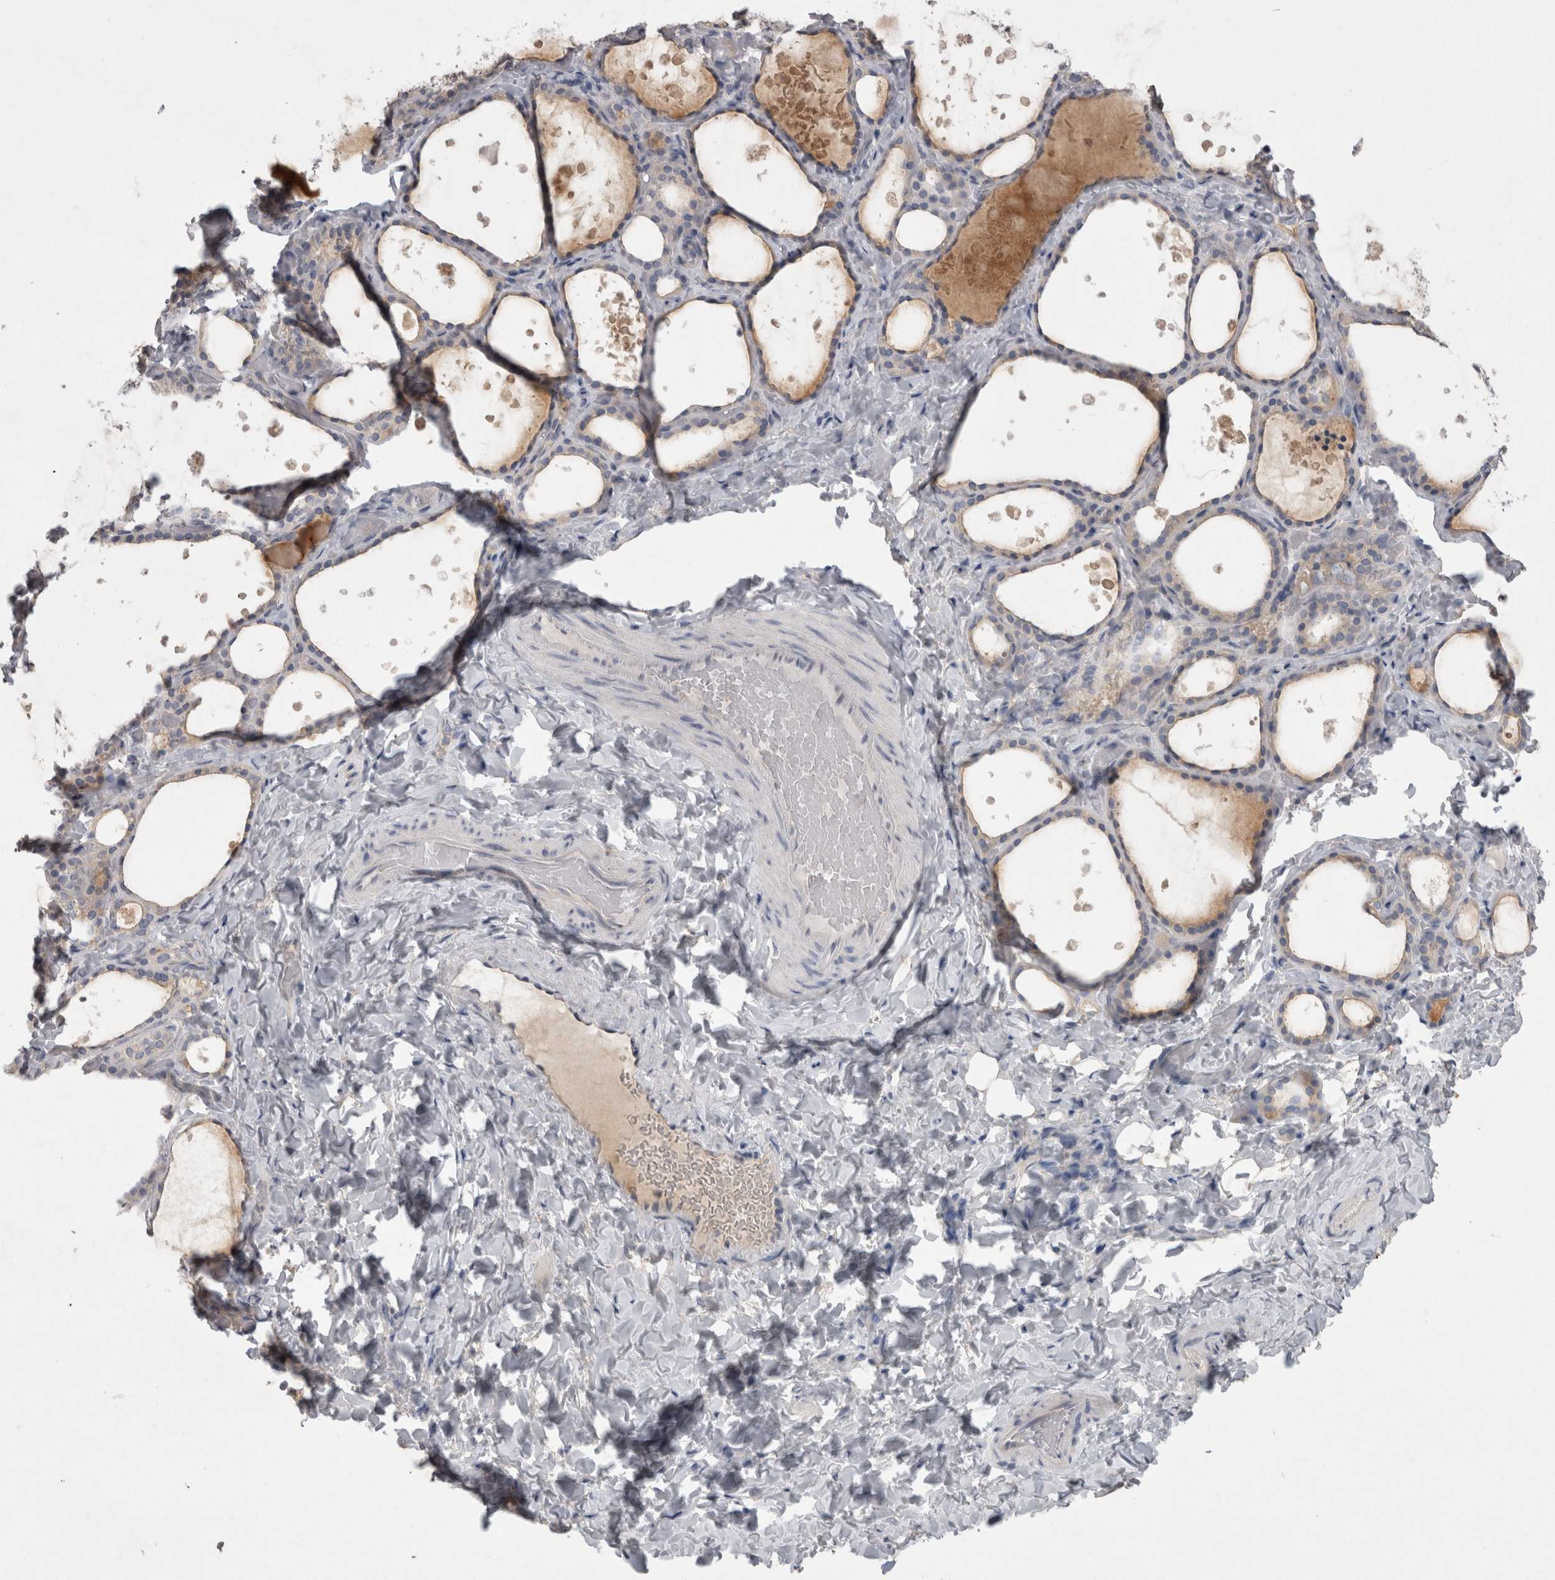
{"staining": {"intensity": "negative", "quantity": "none", "location": "none"}, "tissue": "thyroid gland", "cell_type": "Glandular cells", "image_type": "normal", "snomed": [{"axis": "morphology", "description": "Normal tissue, NOS"}, {"axis": "topography", "description": "Thyroid gland"}], "caption": "The photomicrograph reveals no staining of glandular cells in benign thyroid gland. (Immunohistochemistry (ihc), brightfield microscopy, high magnification).", "gene": "LRRC40", "patient": {"sex": "female", "age": 44}}